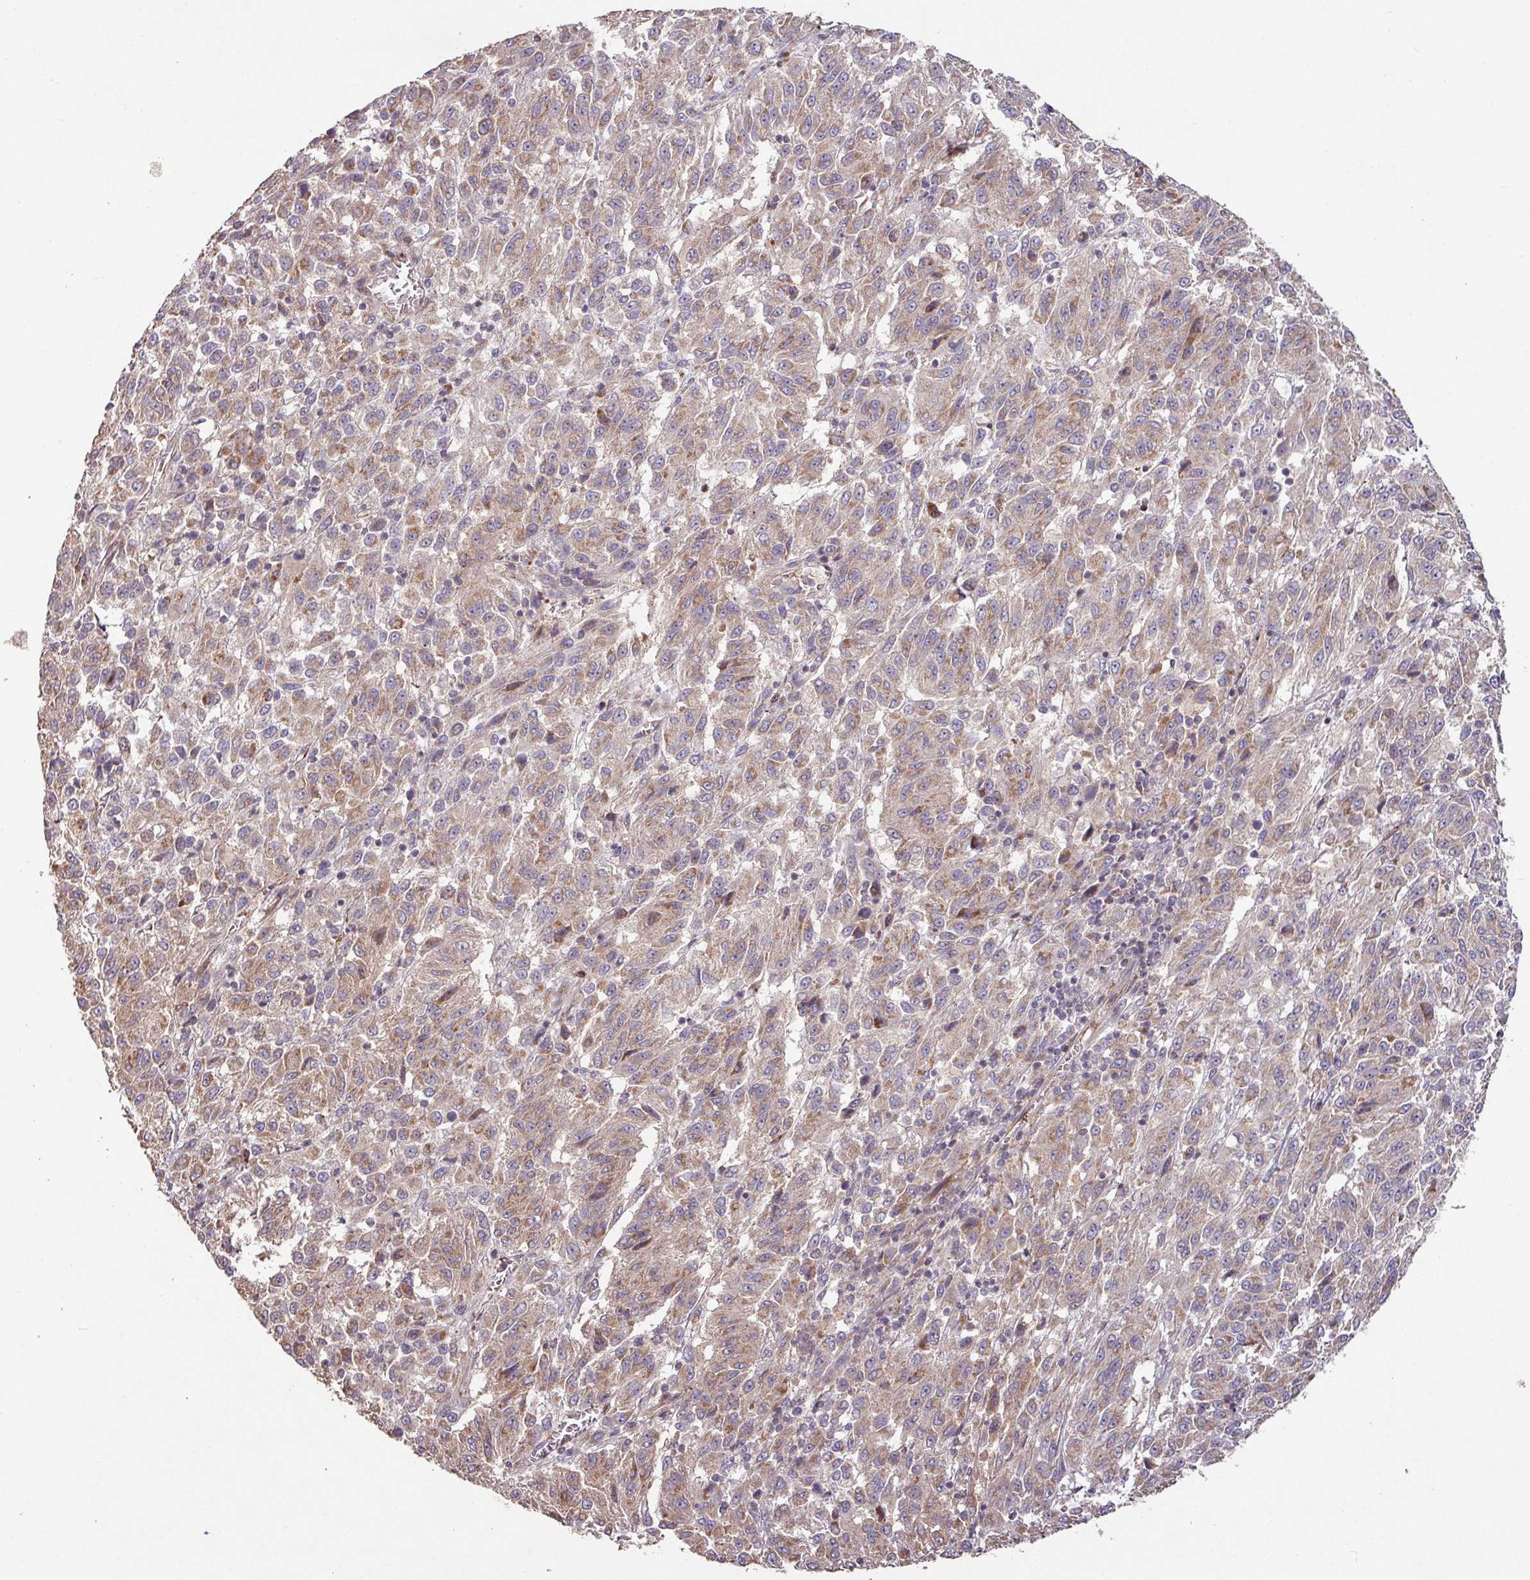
{"staining": {"intensity": "weak", "quantity": ">75%", "location": "cytoplasmic/membranous"}, "tissue": "melanoma", "cell_type": "Tumor cells", "image_type": "cancer", "snomed": [{"axis": "morphology", "description": "Malignant melanoma, Metastatic site"}, {"axis": "topography", "description": "Lung"}], "caption": "This histopathology image reveals melanoma stained with IHC to label a protein in brown. The cytoplasmic/membranous of tumor cells show weak positivity for the protein. Nuclei are counter-stained blue.", "gene": "RPL23A", "patient": {"sex": "male", "age": 64}}